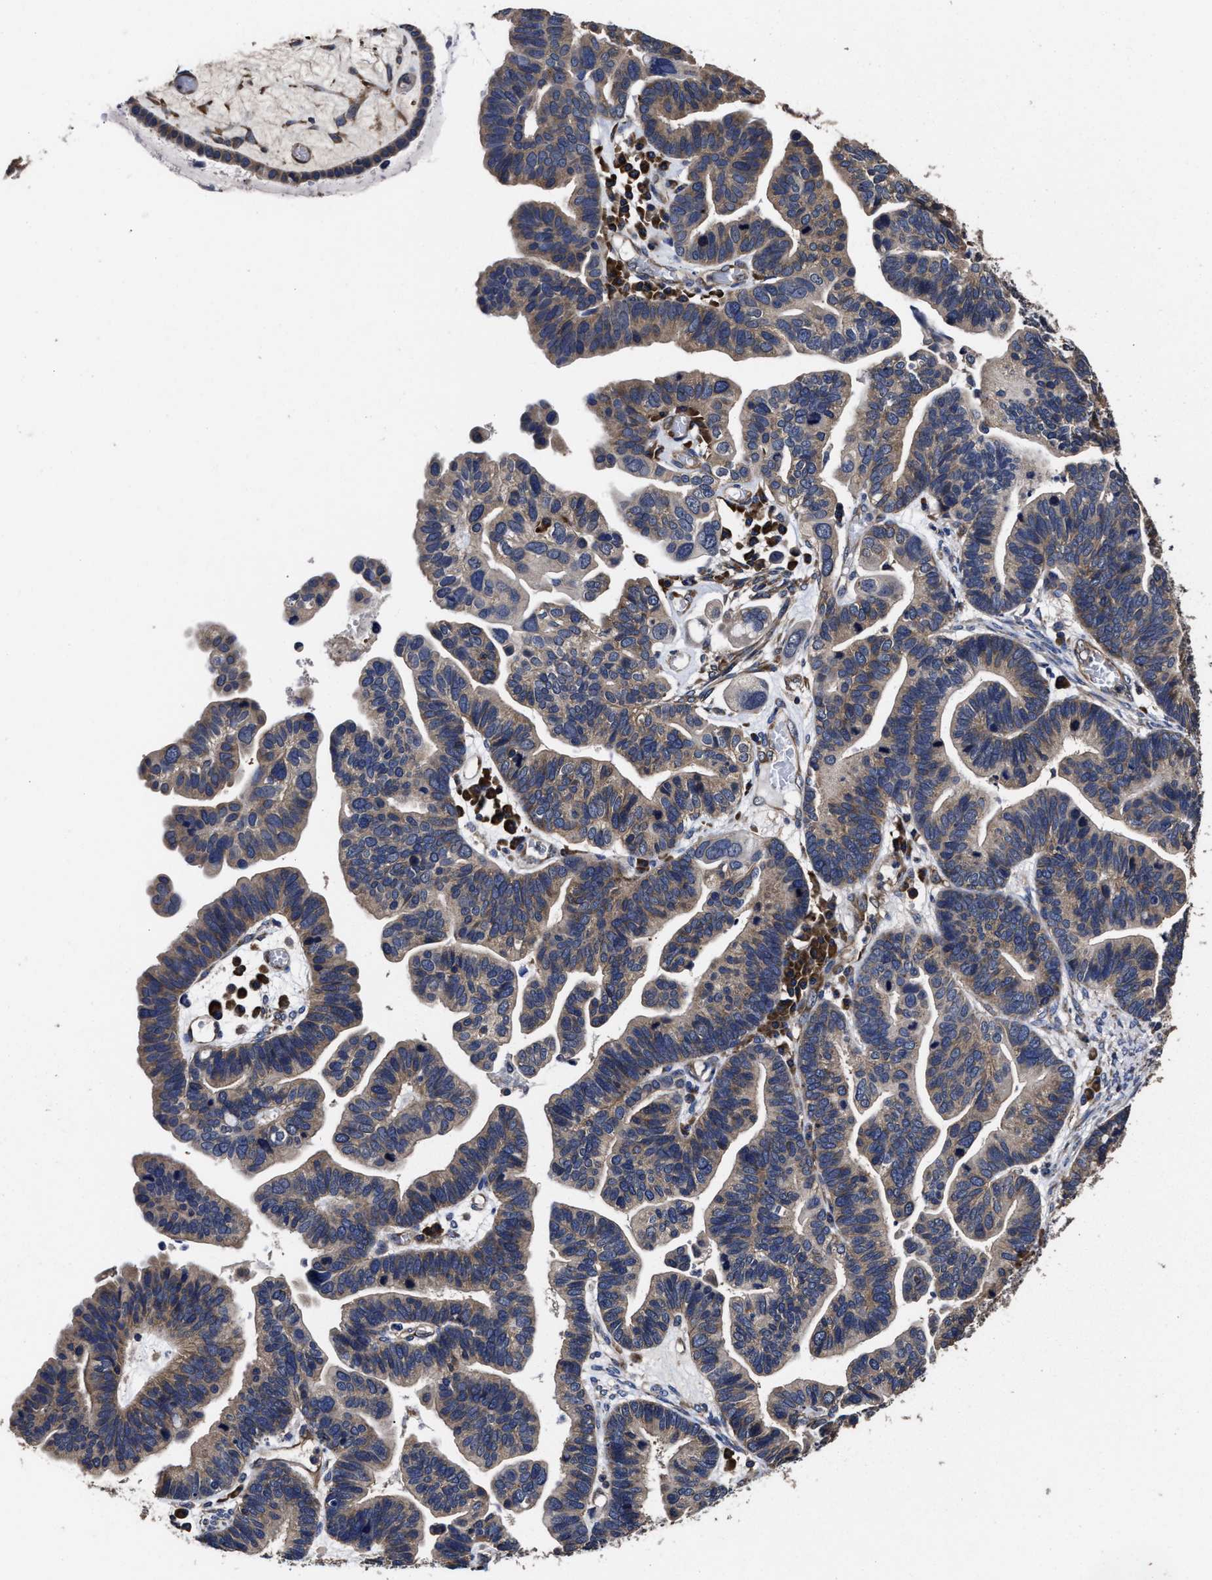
{"staining": {"intensity": "weak", "quantity": "25%-75%", "location": "cytoplasmic/membranous"}, "tissue": "ovarian cancer", "cell_type": "Tumor cells", "image_type": "cancer", "snomed": [{"axis": "morphology", "description": "Cystadenocarcinoma, serous, NOS"}, {"axis": "topography", "description": "Ovary"}], "caption": "A histopathology image showing weak cytoplasmic/membranous expression in about 25%-75% of tumor cells in ovarian serous cystadenocarcinoma, as visualized by brown immunohistochemical staining.", "gene": "AVEN", "patient": {"sex": "female", "age": 56}}